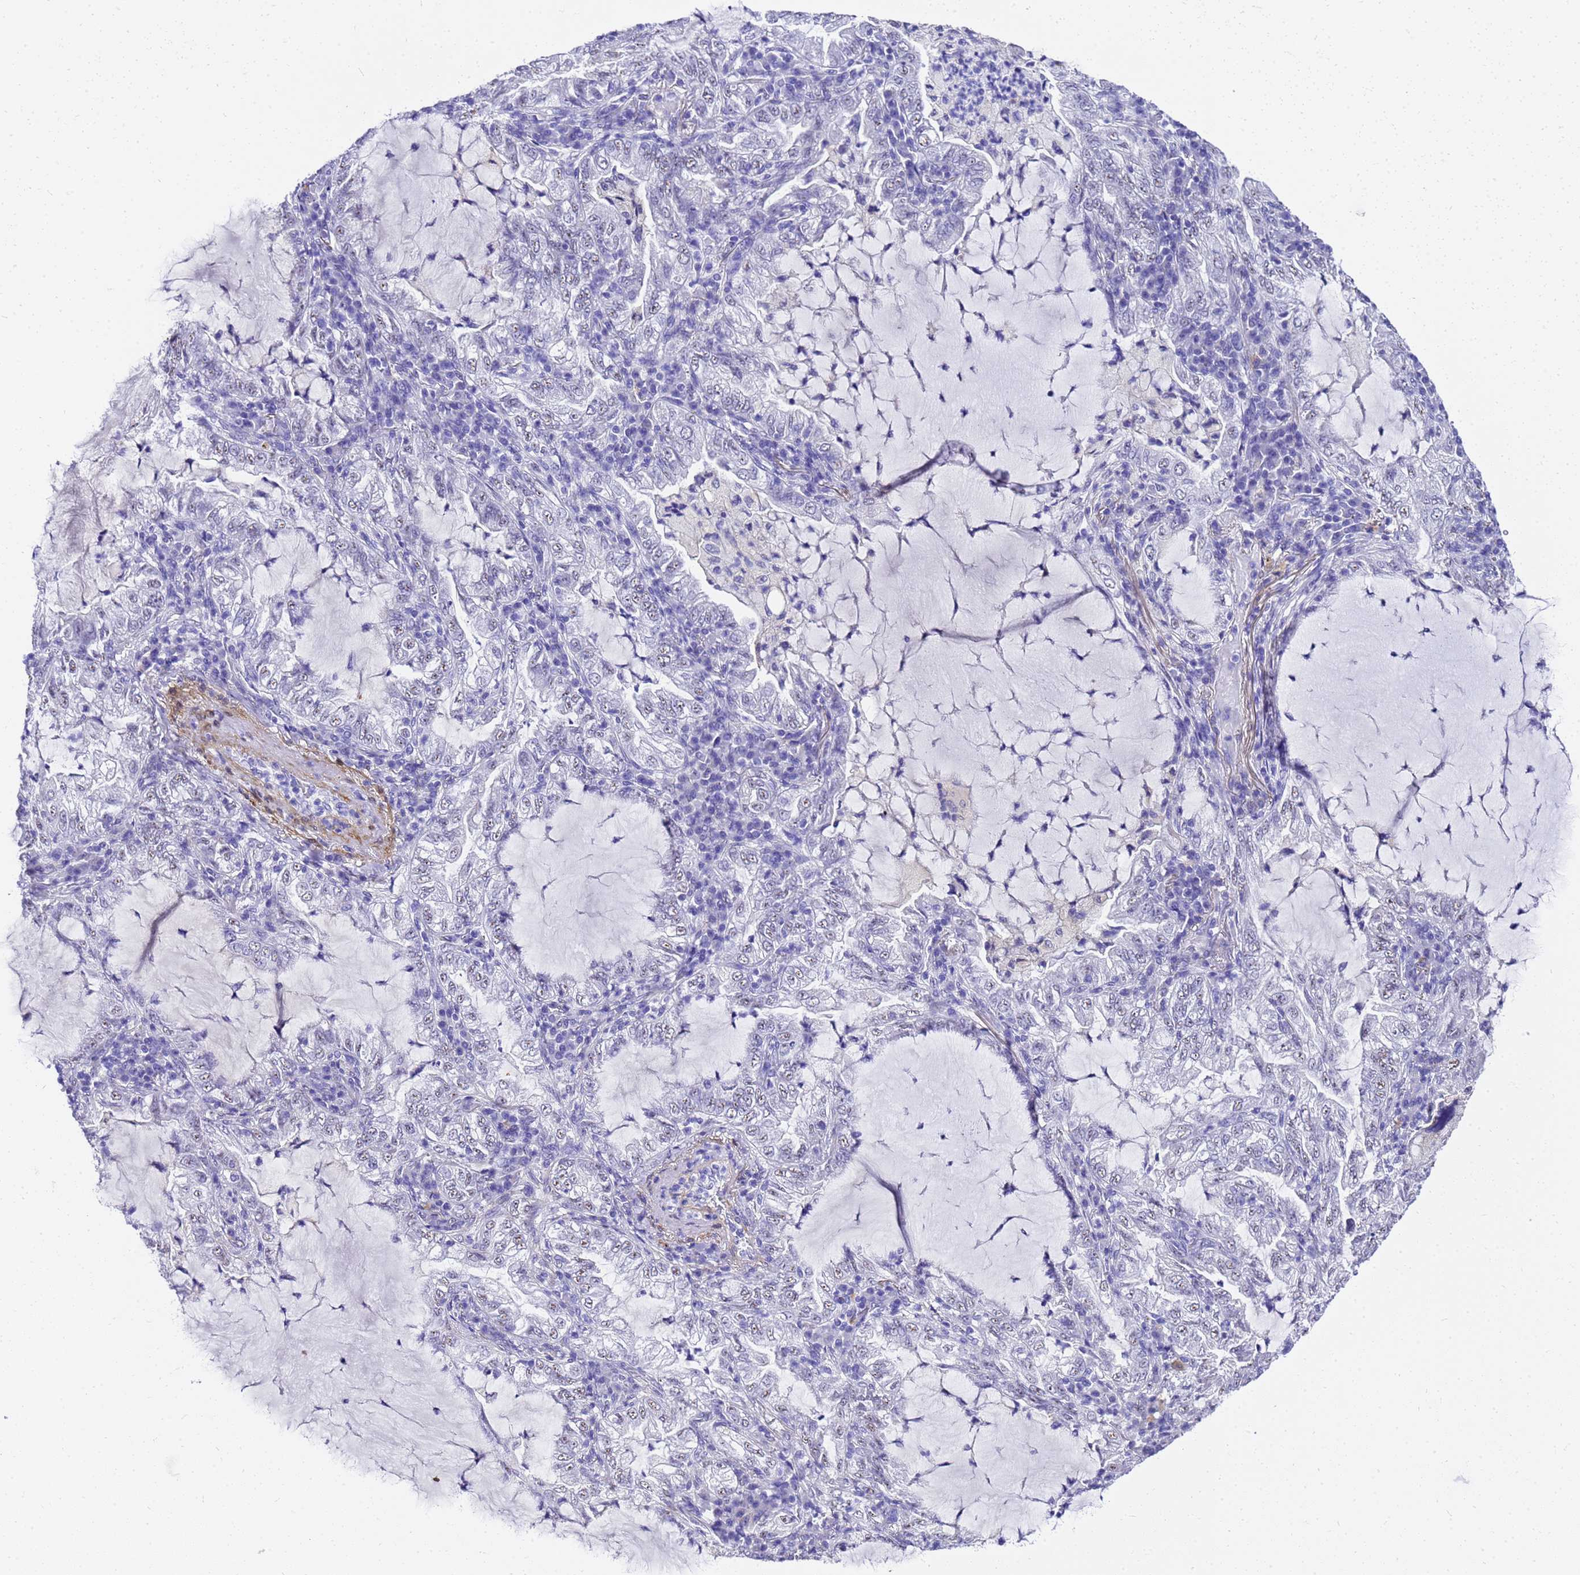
{"staining": {"intensity": "negative", "quantity": "none", "location": "none"}, "tissue": "lung cancer", "cell_type": "Tumor cells", "image_type": "cancer", "snomed": [{"axis": "morphology", "description": "Adenocarcinoma, NOS"}, {"axis": "topography", "description": "Lung"}], "caption": "A high-resolution micrograph shows IHC staining of lung adenocarcinoma, which shows no significant staining in tumor cells. Brightfield microscopy of immunohistochemistry (IHC) stained with DAB (brown) and hematoxylin (blue), captured at high magnification.", "gene": "HSPB6", "patient": {"sex": "female", "age": 73}}